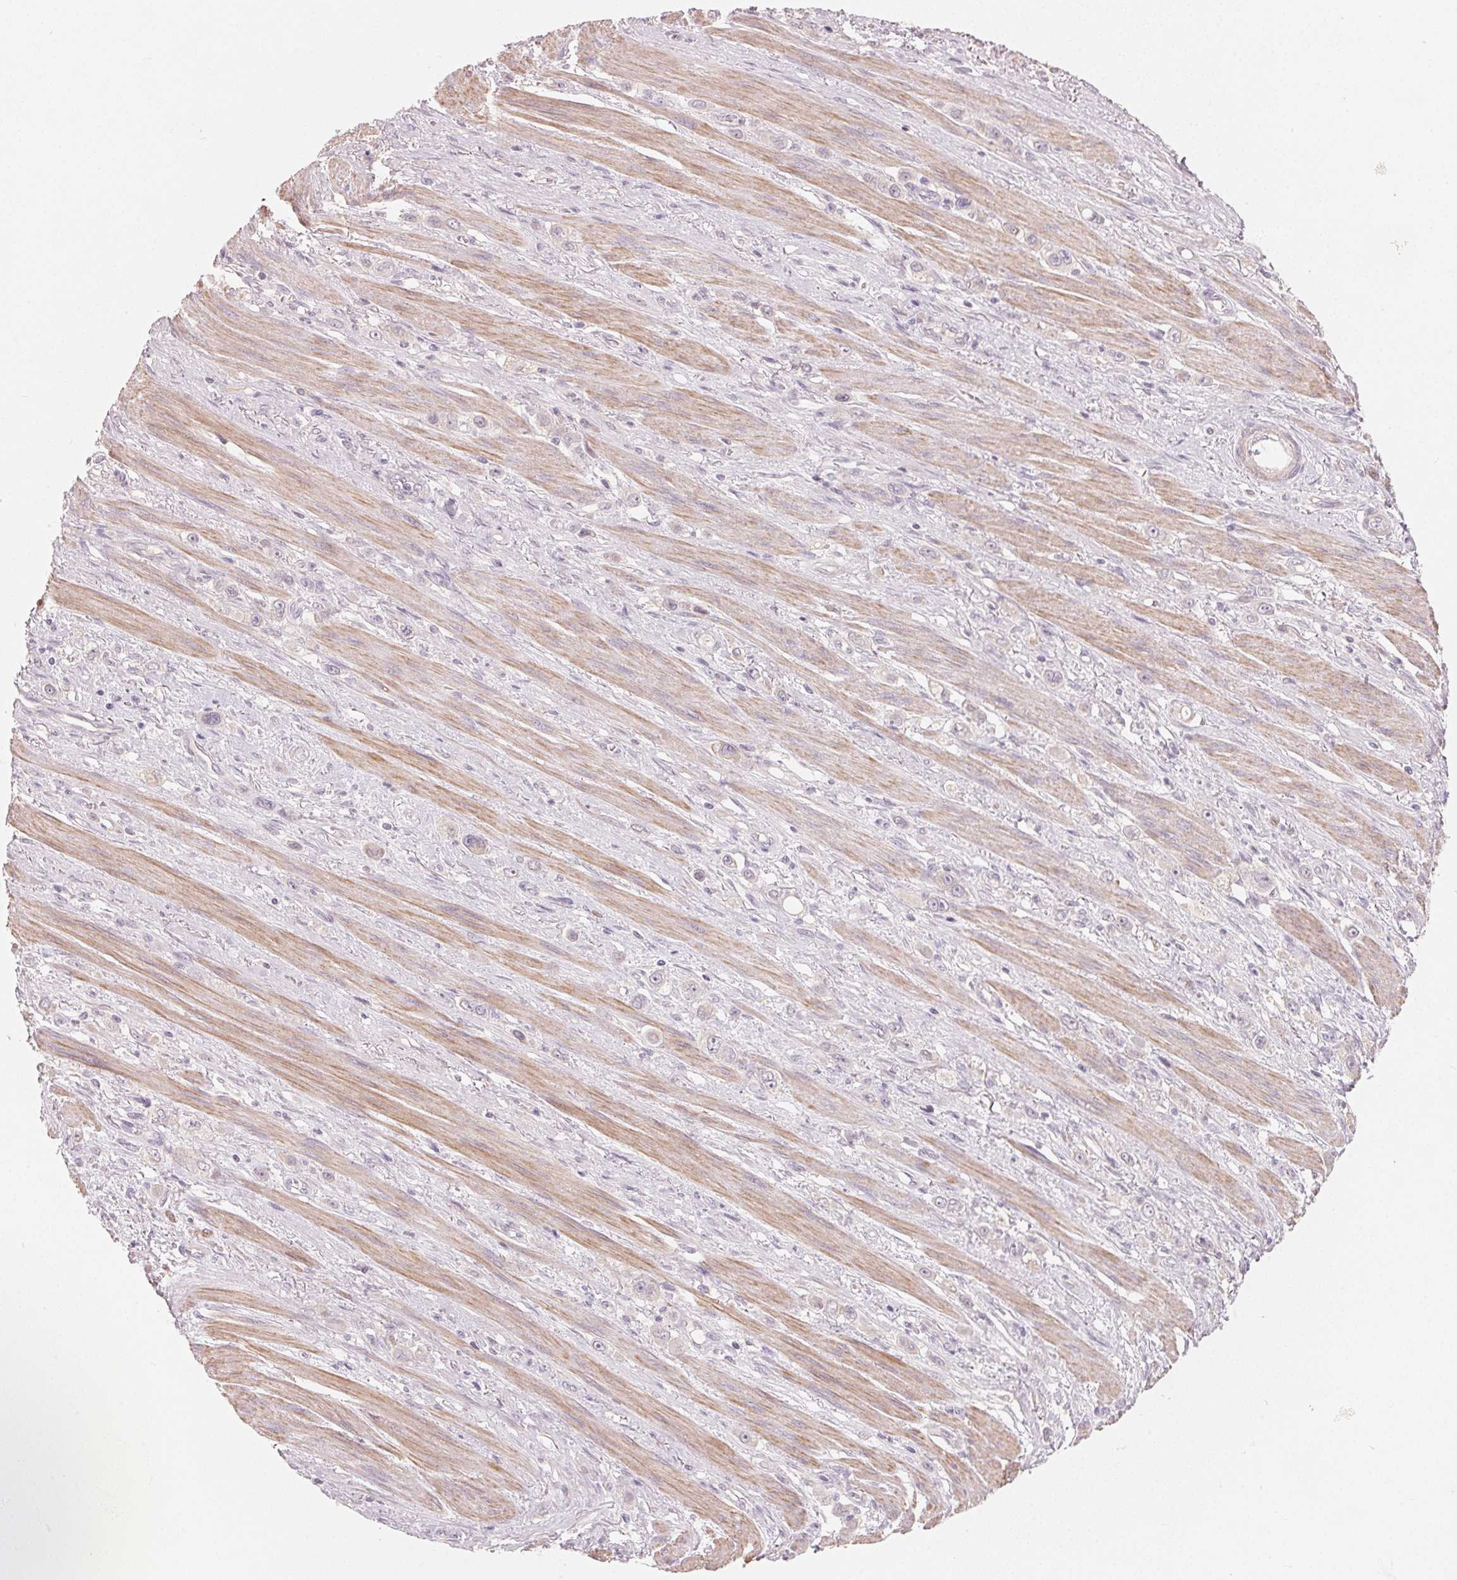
{"staining": {"intensity": "negative", "quantity": "none", "location": "none"}, "tissue": "stomach cancer", "cell_type": "Tumor cells", "image_type": "cancer", "snomed": [{"axis": "morphology", "description": "Adenocarcinoma, NOS"}, {"axis": "topography", "description": "Stomach, upper"}], "caption": "This is an IHC image of adenocarcinoma (stomach). There is no expression in tumor cells.", "gene": "TP53AIP1", "patient": {"sex": "male", "age": 75}}